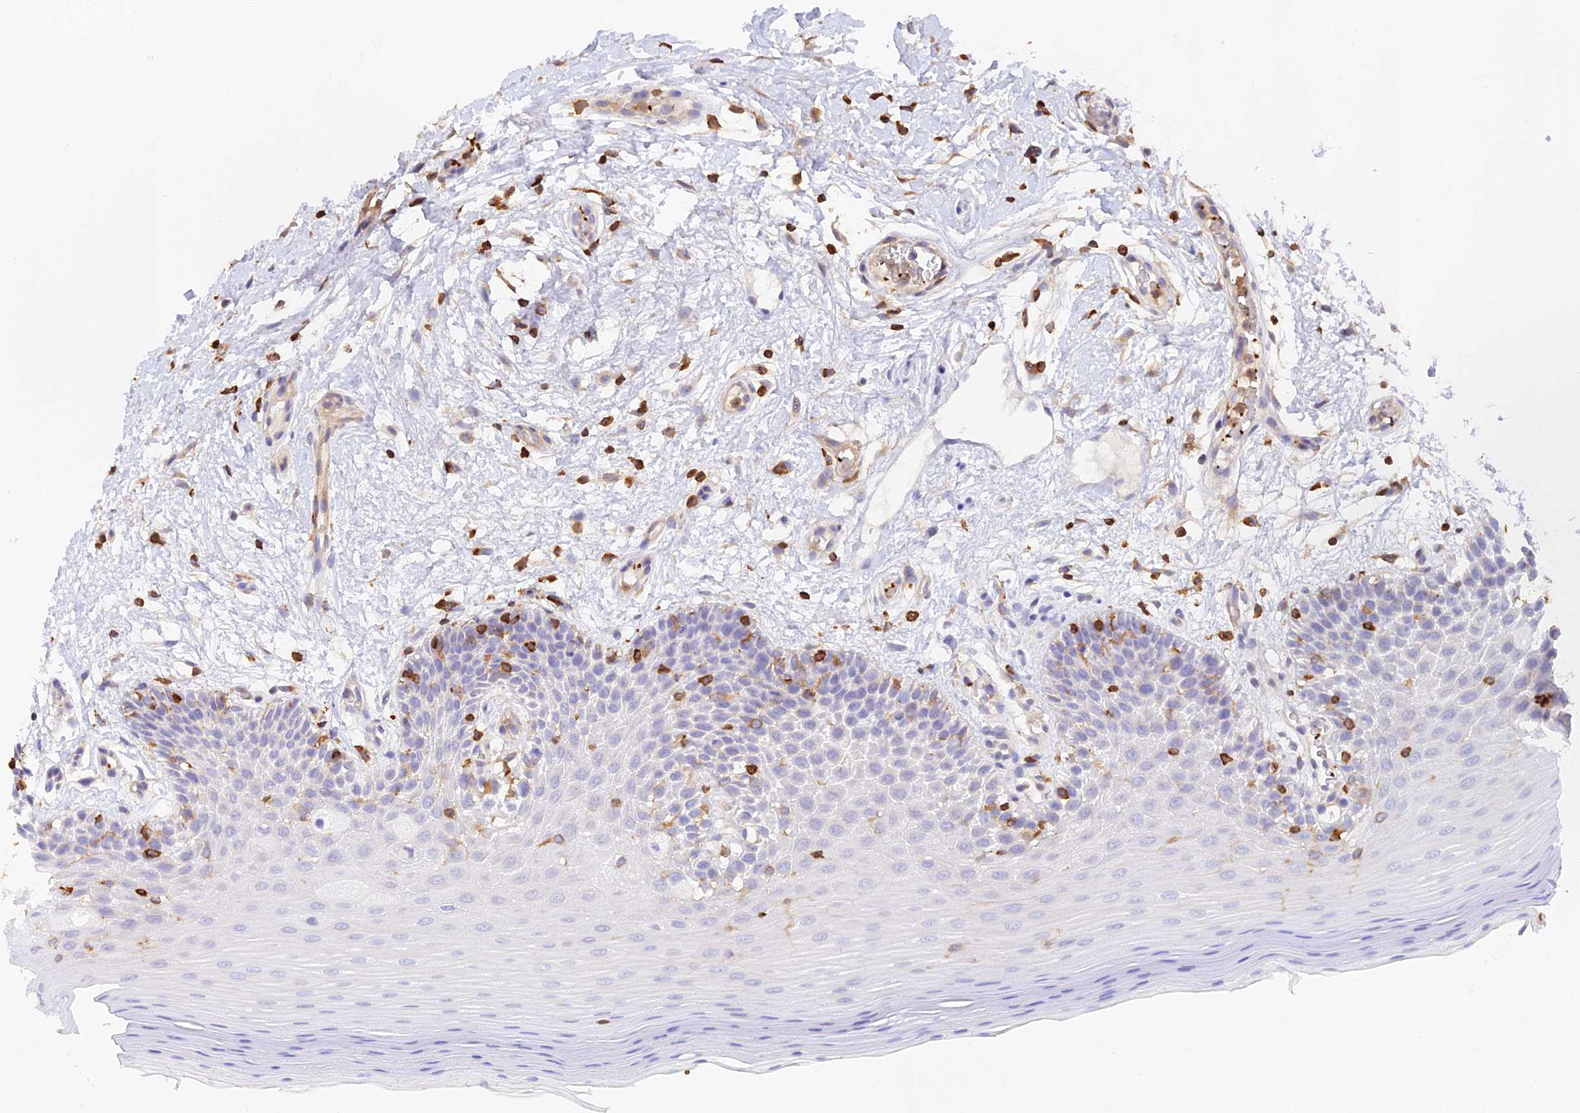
{"staining": {"intensity": "negative", "quantity": "none", "location": "none"}, "tissue": "oral mucosa", "cell_type": "Squamous epithelial cells", "image_type": "normal", "snomed": [{"axis": "morphology", "description": "Normal tissue, NOS"}, {"axis": "topography", "description": "Oral tissue"}, {"axis": "topography", "description": "Tounge, NOS"}], "caption": "This is a micrograph of immunohistochemistry (IHC) staining of benign oral mucosa, which shows no expression in squamous epithelial cells. (Immunohistochemistry (ihc), brightfield microscopy, high magnification).", "gene": "DENND1C", "patient": {"sex": "male", "age": 47}}